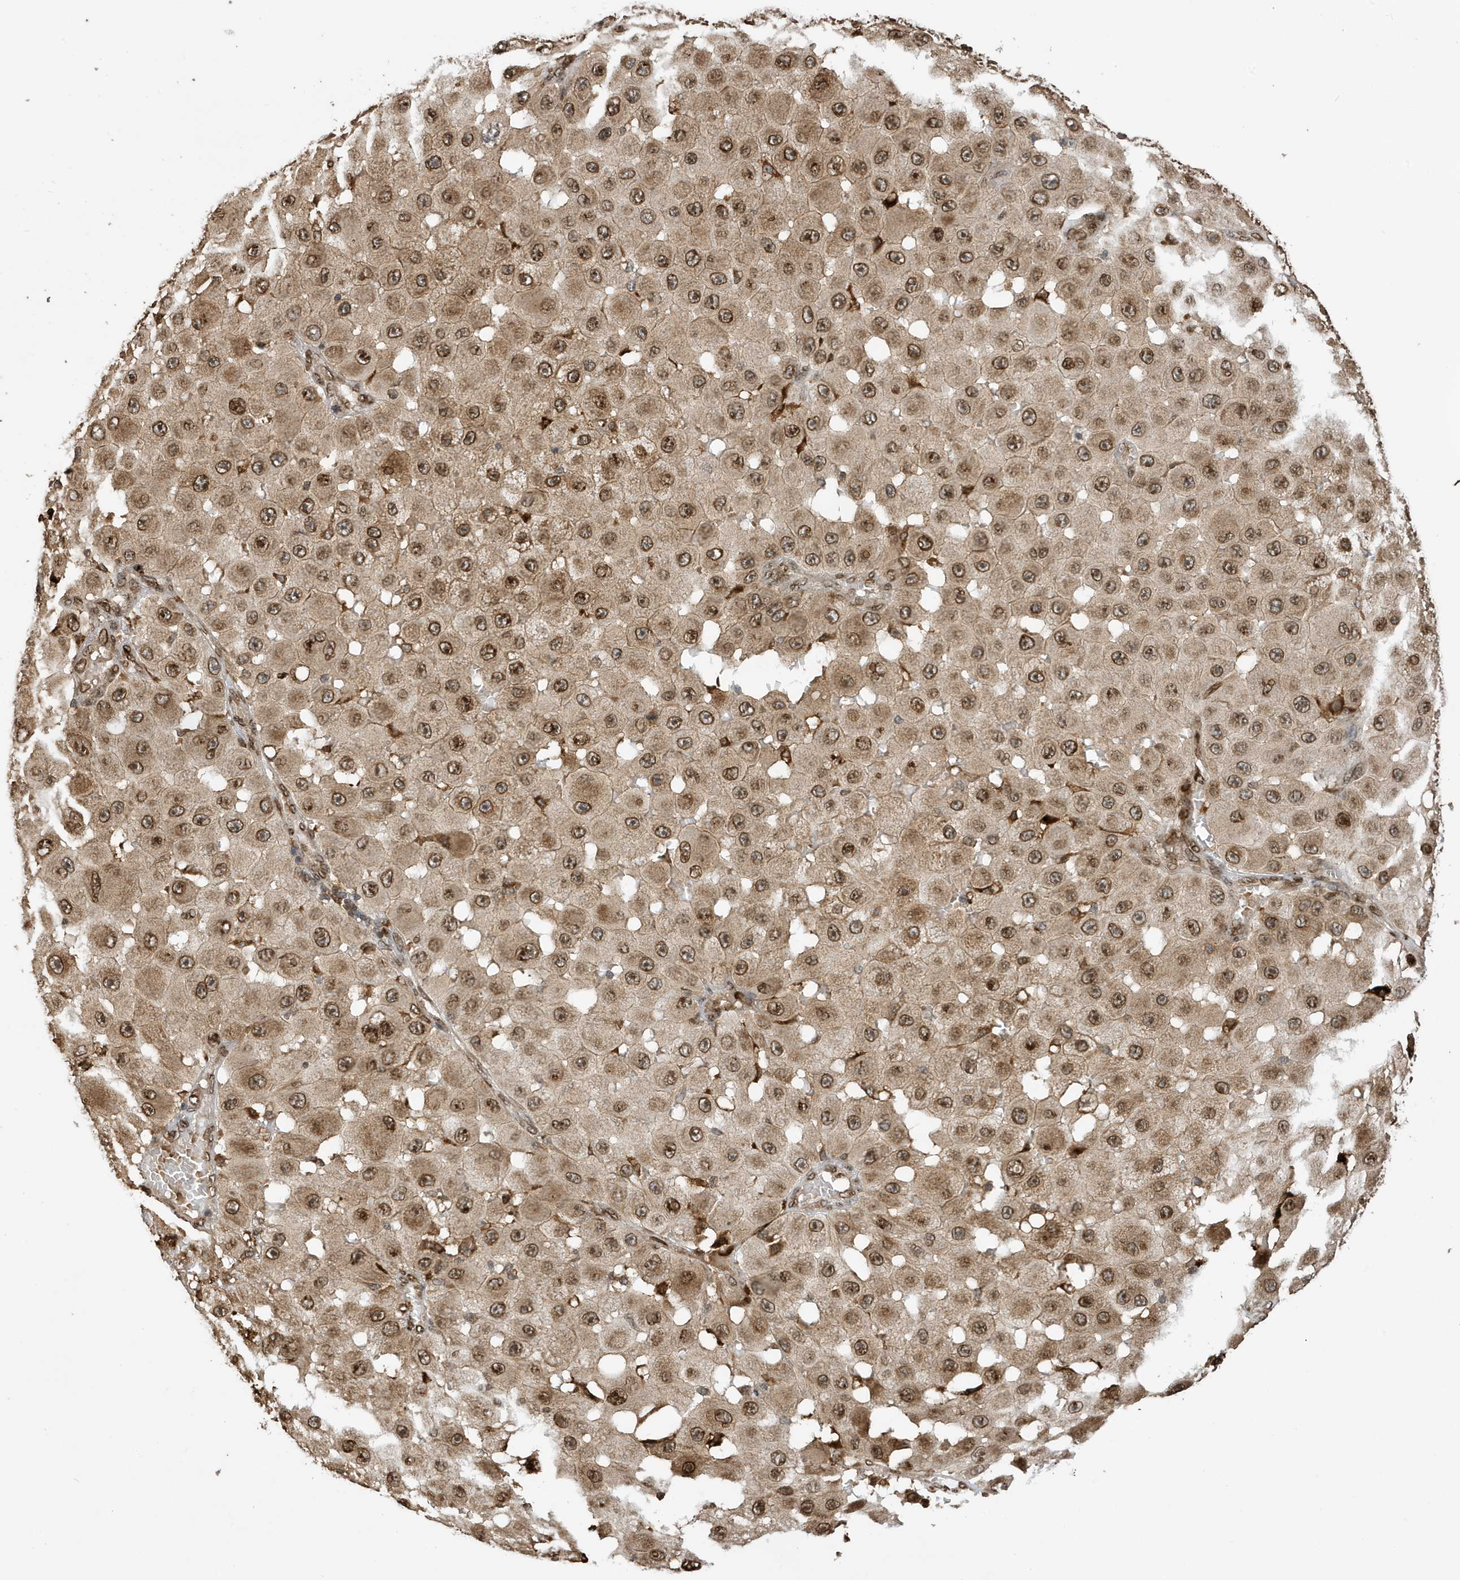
{"staining": {"intensity": "moderate", "quantity": ">75%", "location": "cytoplasmic/membranous,nuclear"}, "tissue": "melanoma", "cell_type": "Tumor cells", "image_type": "cancer", "snomed": [{"axis": "morphology", "description": "Malignant melanoma, NOS"}, {"axis": "topography", "description": "Skin"}], "caption": "A medium amount of moderate cytoplasmic/membranous and nuclear staining is appreciated in approximately >75% of tumor cells in malignant melanoma tissue.", "gene": "DUSP18", "patient": {"sex": "female", "age": 81}}